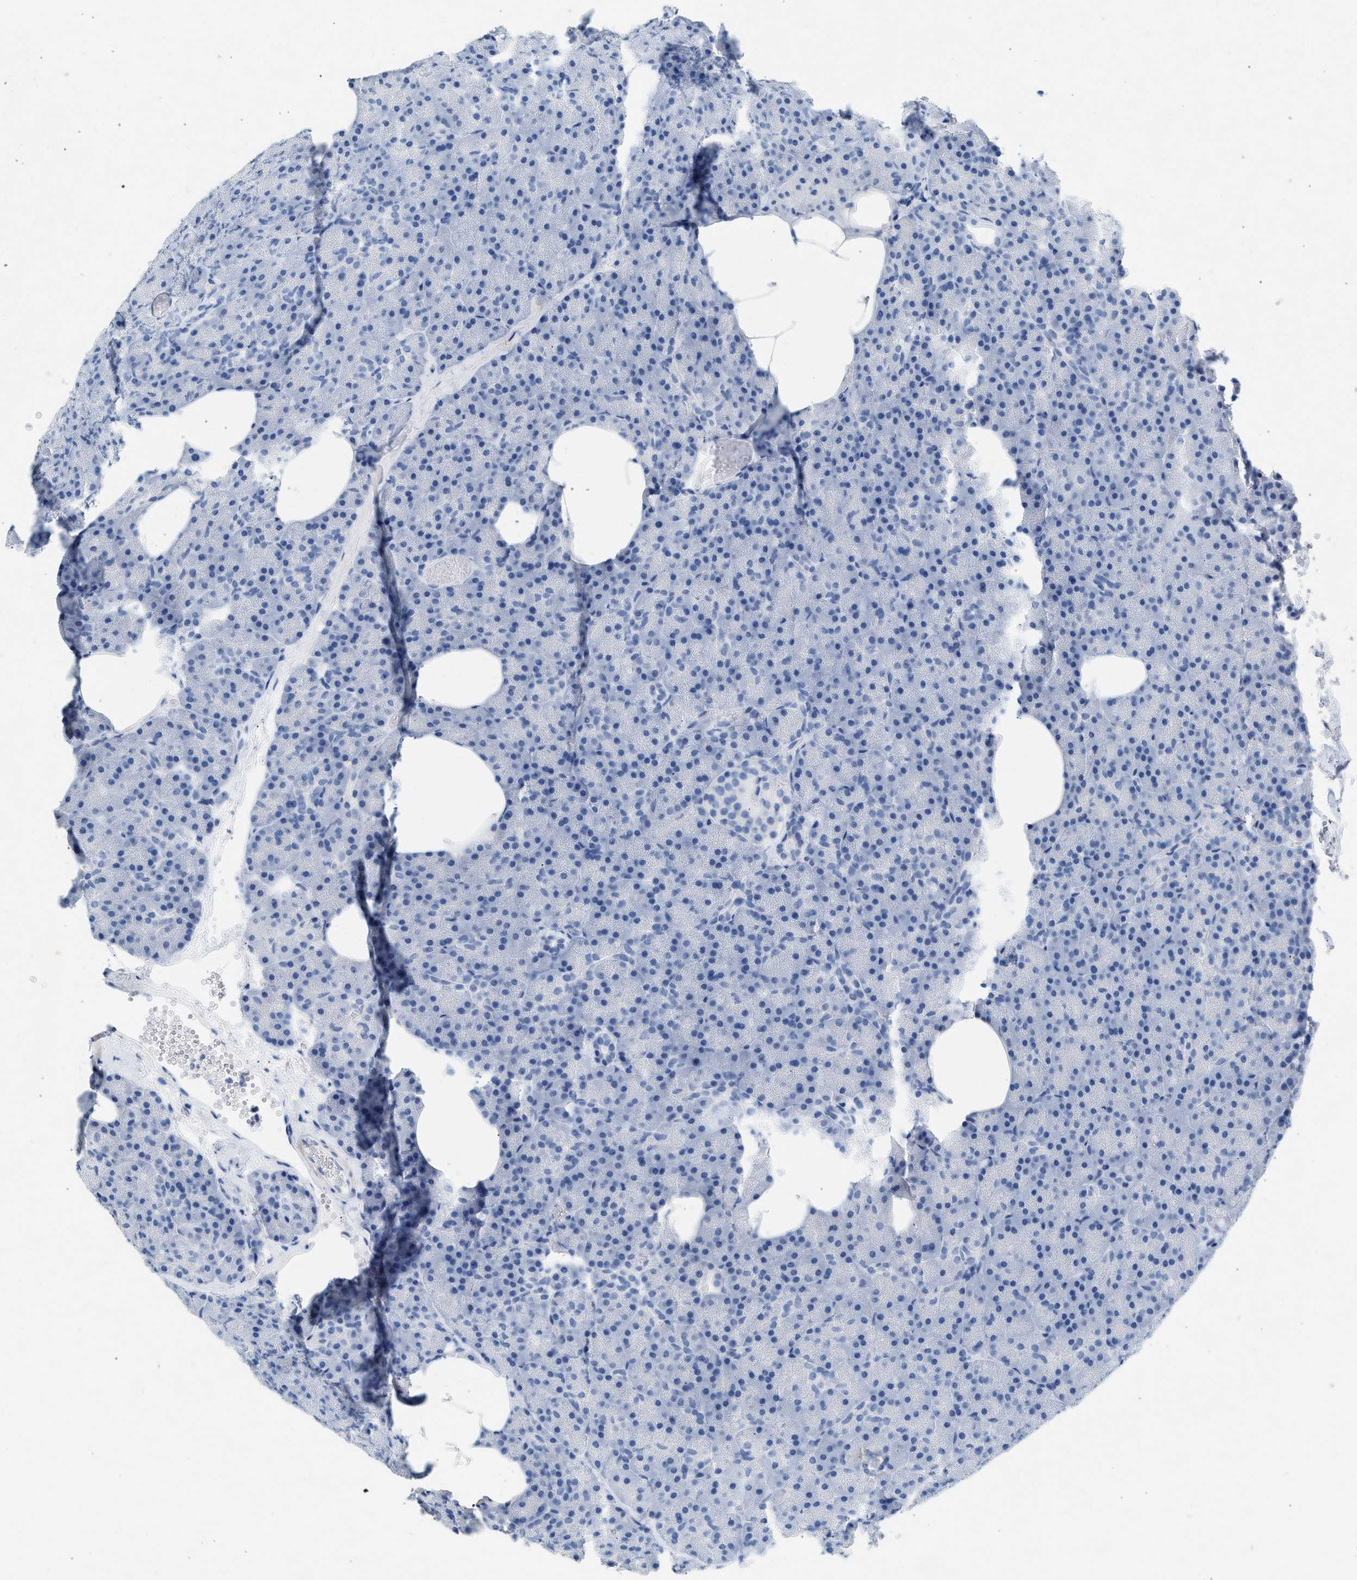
{"staining": {"intensity": "negative", "quantity": "none", "location": "none"}, "tissue": "pancreas", "cell_type": "Exocrine glandular cells", "image_type": "normal", "snomed": [{"axis": "morphology", "description": "Normal tissue, NOS"}, {"axis": "morphology", "description": "Carcinoid, malignant, NOS"}, {"axis": "topography", "description": "Pancreas"}], "caption": "This image is of normal pancreas stained with immunohistochemistry (IHC) to label a protein in brown with the nuclei are counter-stained blue. There is no positivity in exocrine glandular cells.", "gene": "HHATL", "patient": {"sex": "female", "age": 35}}